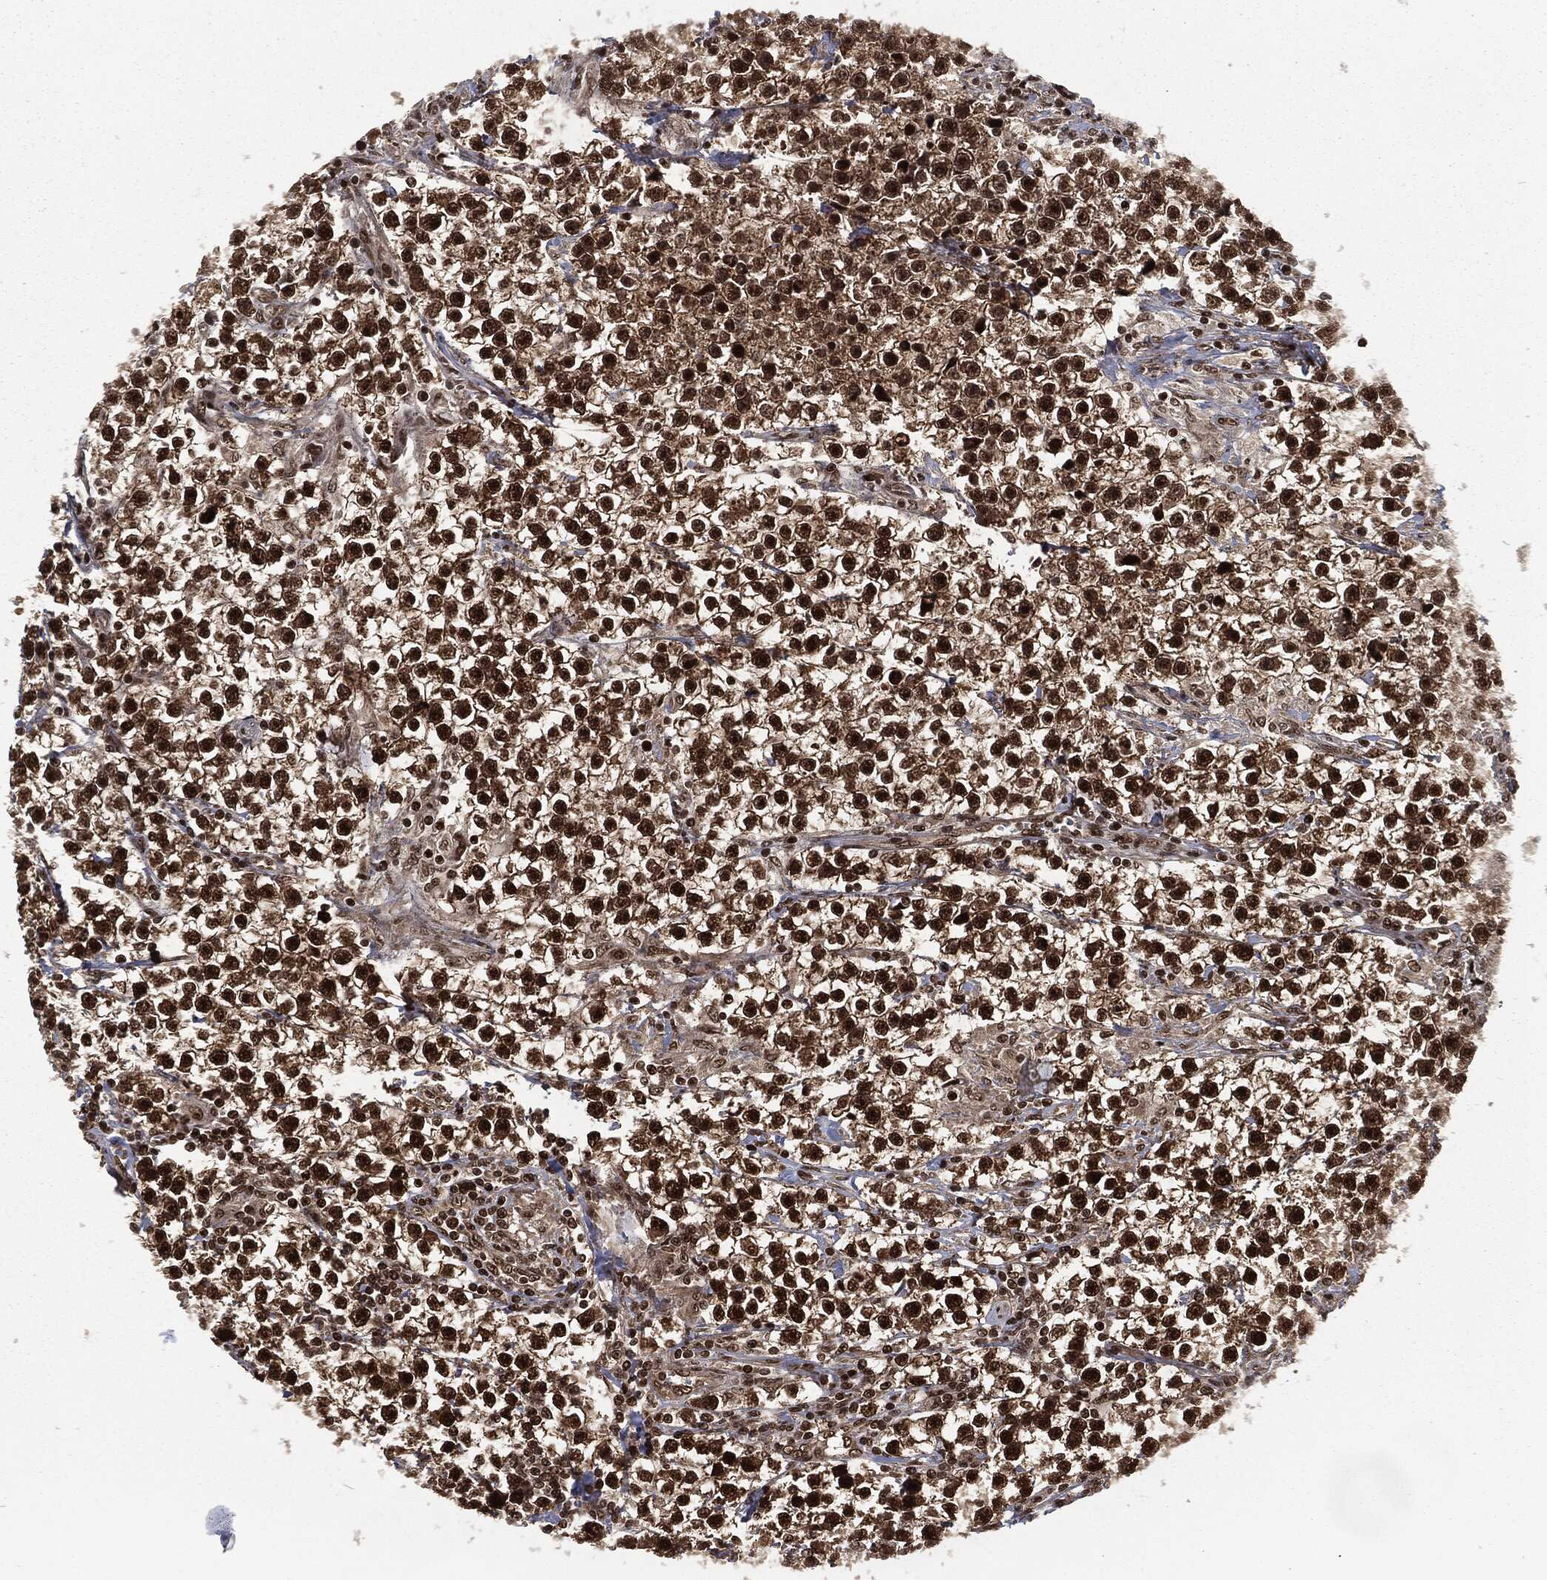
{"staining": {"intensity": "strong", "quantity": ">75%", "location": "nuclear"}, "tissue": "testis cancer", "cell_type": "Tumor cells", "image_type": "cancer", "snomed": [{"axis": "morphology", "description": "Seminoma, NOS"}, {"axis": "topography", "description": "Testis"}], "caption": "Protein expression by immunohistochemistry (IHC) displays strong nuclear staining in approximately >75% of tumor cells in testis seminoma. (DAB = brown stain, brightfield microscopy at high magnification).", "gene": "NGRN", "patient": {"sex": "male", "age": 59}}